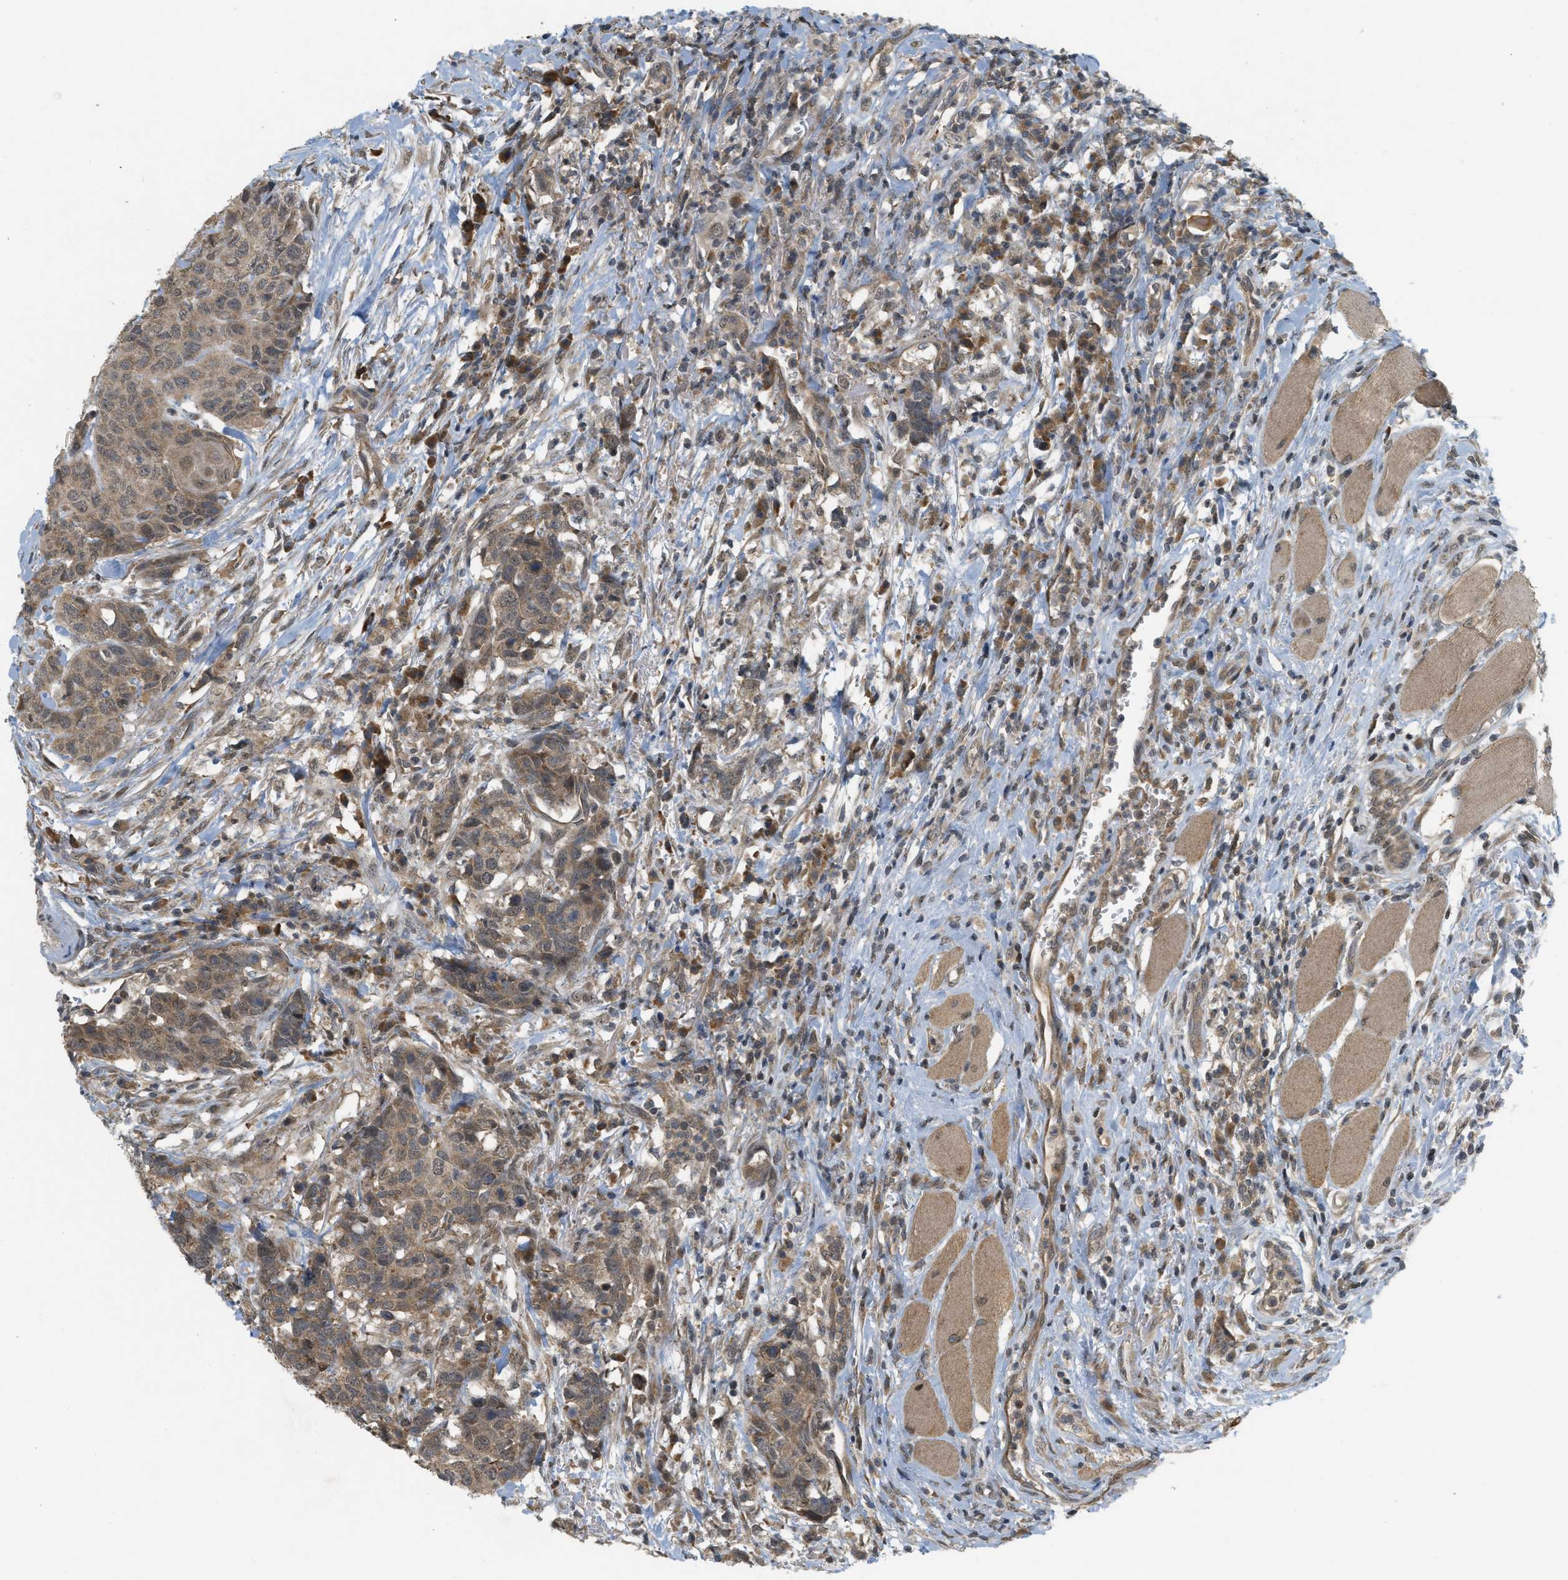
{"staining": {"intensity": "weak", "quantity": ">75%", "location": "cytoplasmic/membranous"}, "tissue": "head and neck cancer", "cell_type": "Tumor cells", "image_type": "cancer", "snomed": [{"axis": "morphology", "description": "Squamous cell carcinoma, NOS"}, {"axis": "topography", "description": "Head-Neck"}], "caption": "Protein positivity by immunohistochemistry (IHC) displays weak cytoplasmic/membranous staining in approximately >75% of tumor cells in squamous cell carcinoma (head and neck).", "gene": "PRKD1", "patient": {"sex": "male", "age": 66}}